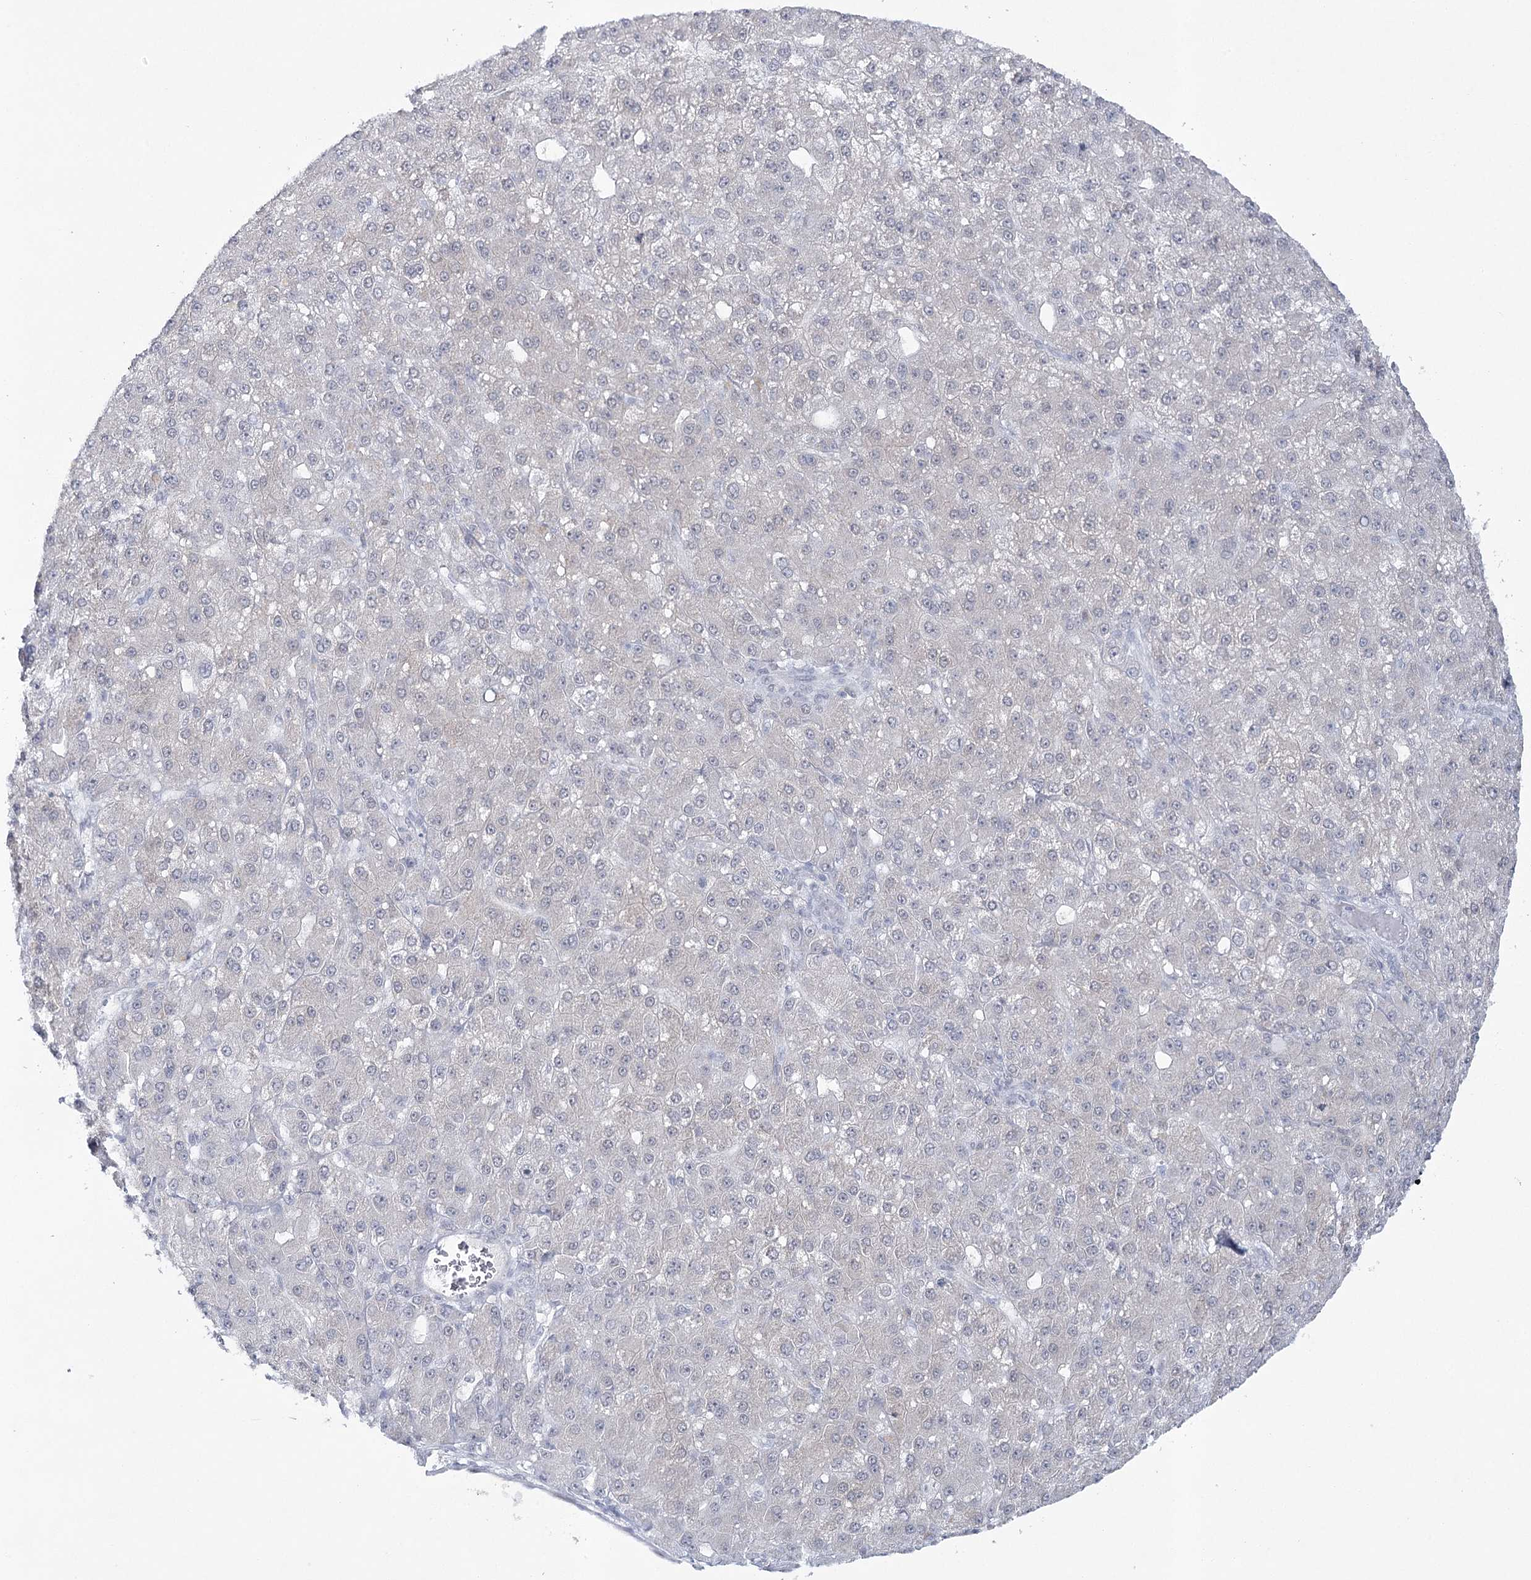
{"staining": {"intensity": "negative", "quantity": "none", "location": "none"}, "tissue": "liver cancer", "cell_type": "Tumor cells", "image_type": "cancer", "snomed": [{"axis": "morphology", "description": "Carcinoma, Hepatocellular, NOS"}, {"axis": "topography", "description": "Liver"}], "caption": "Protein analysis of liver cancer (hepatocellular carcinoma) reveals no significant expression in tumor cells.", "gene": "ZC3H8", "patient": {"sex": "male", "age": 67}}